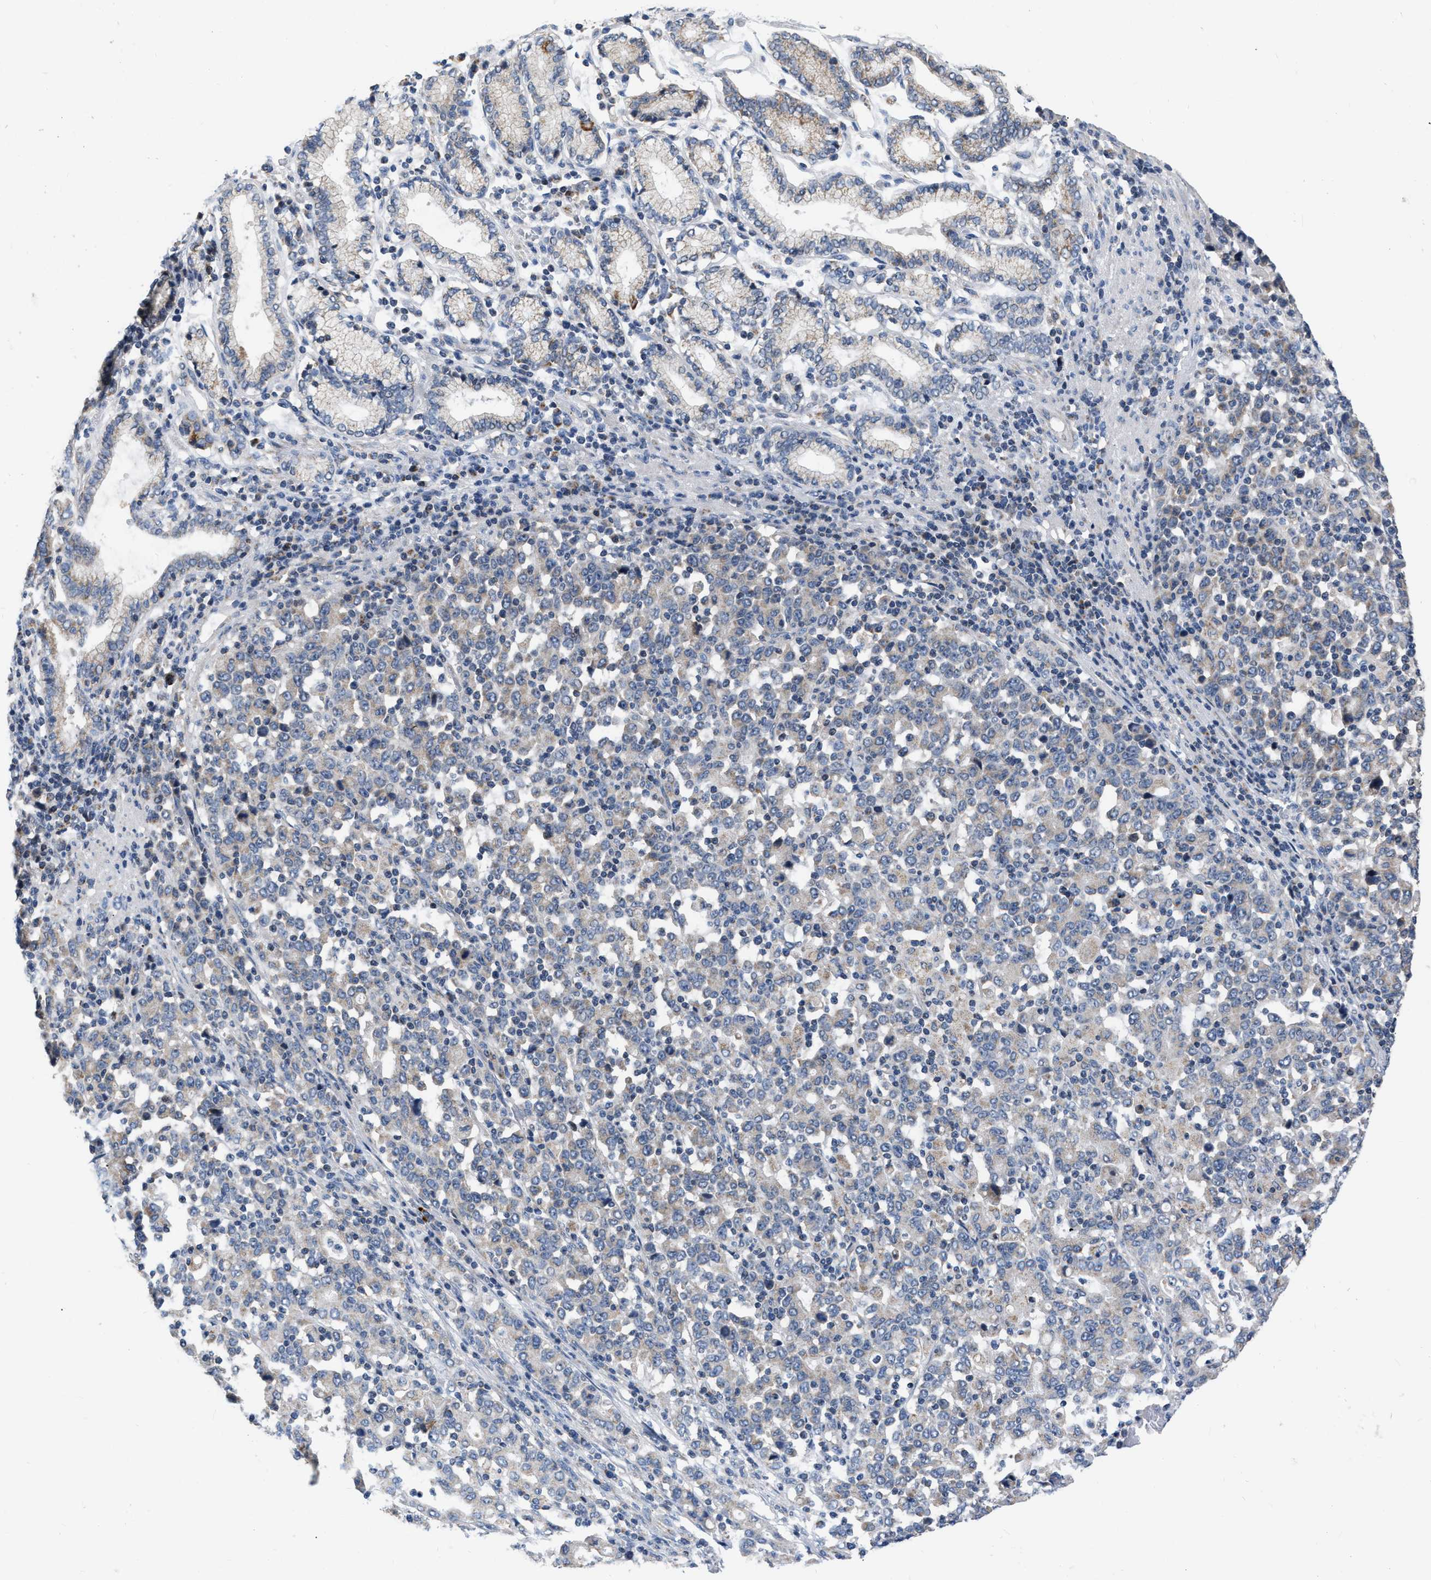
{"staining": {"intensity": "negative", "quantity": "none", "location": "none"}, "tissue": "stomach cancer", "cell_type": "Tumor cells", "image_type": "cancer", "snomed": [{"axis": "morphology", "description": "Adenocarcinoma, NOS"}, {"axis": "topography", "description": "Stomach, upper"}], "caption": "This is an immunohistochemistry (IHC) image of stomach adenocarcinoma. There is no expression in tumor cells.", "gene": "DDX56", "patient": {"sex": "male", "age": 69}}